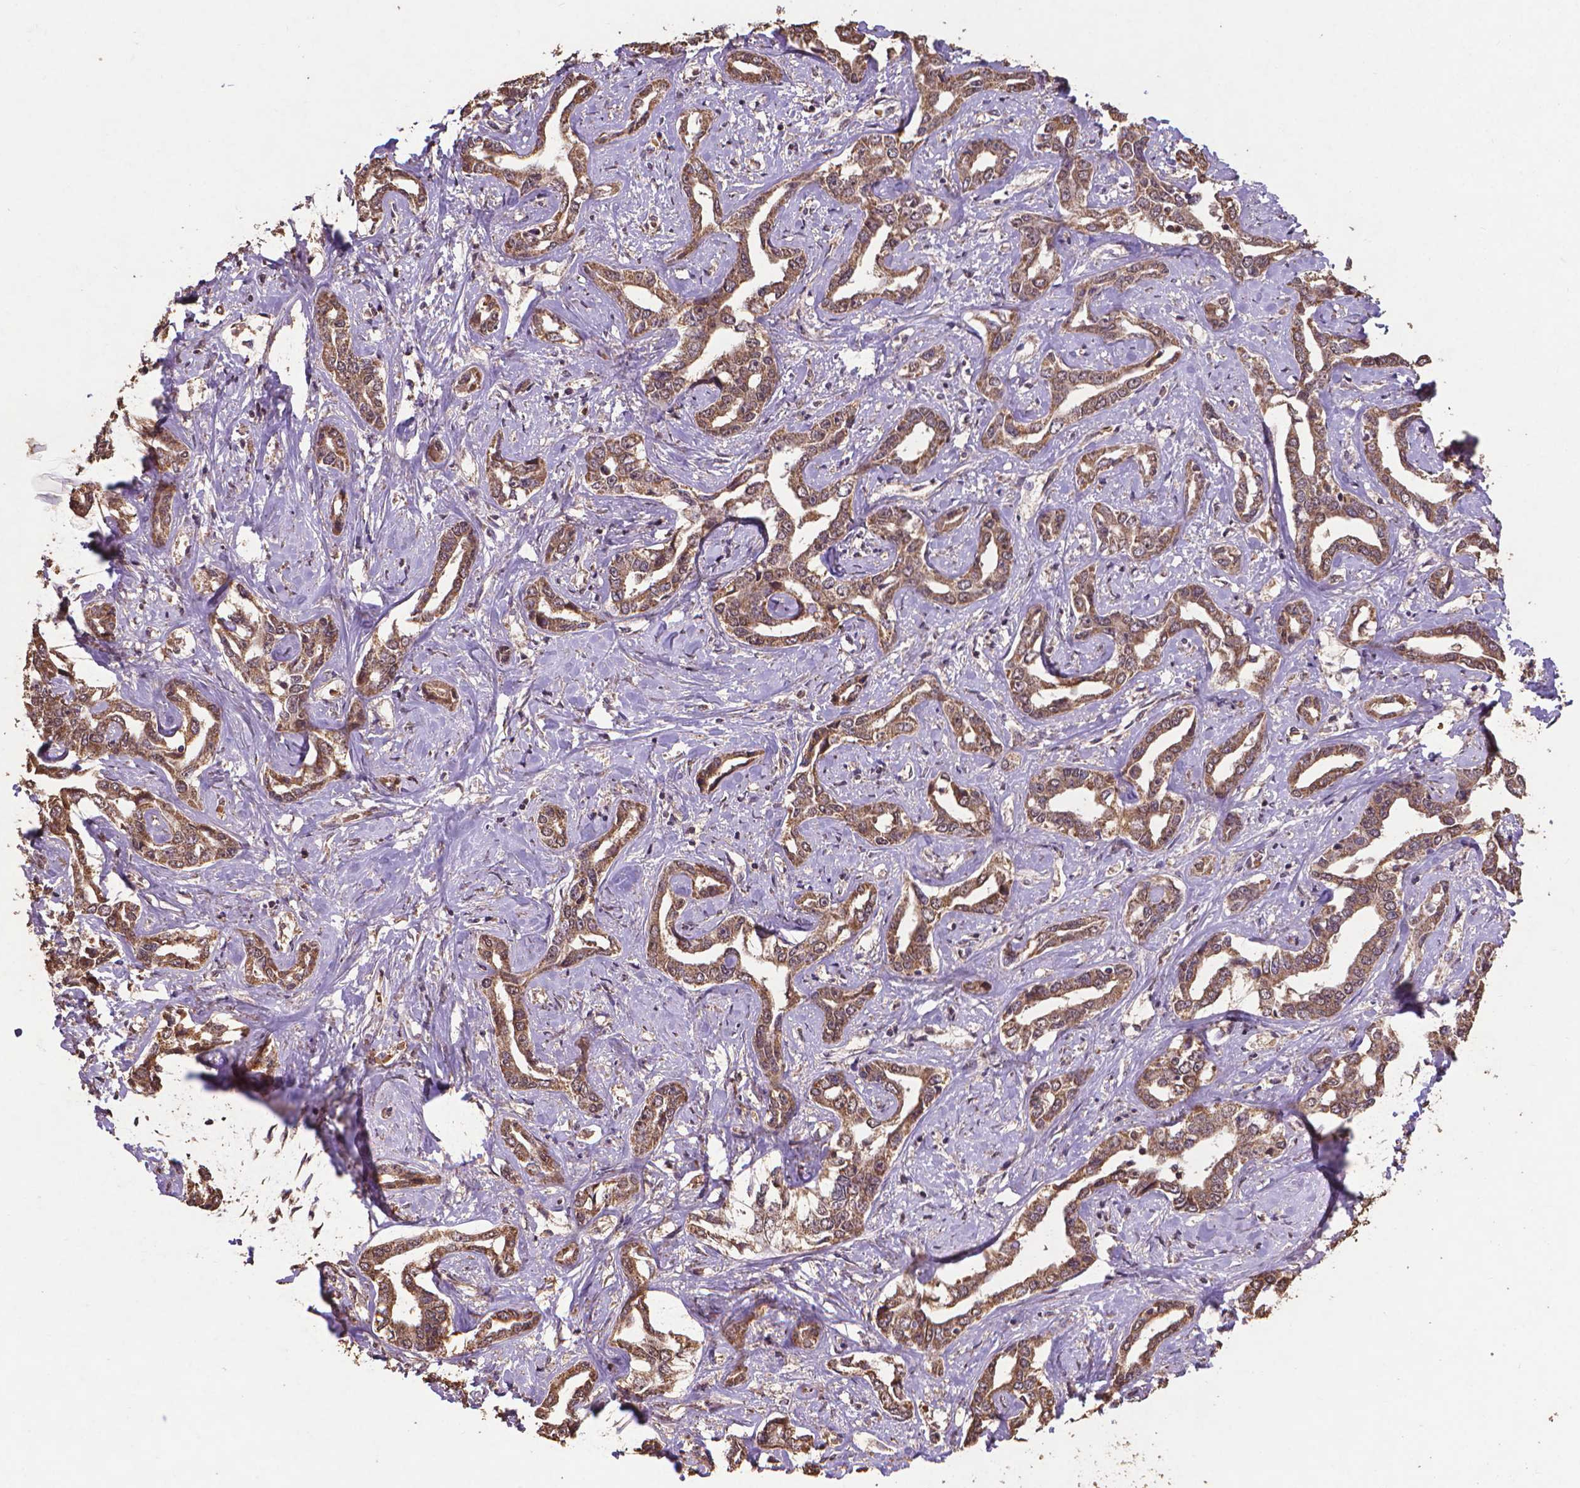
{"staining": {"intensity": "moderate", "quantity": ">75%", "location": "cytoplasmic/membranous"}, "tissue": "liver cancer", "cell_type": "Tumor cells", "image_type": "cancer", "snomed": [{"axis": "morphology", "description": "Cholangiocarcinoma"}, {"axis": "topography", "description": "Liver"}], "caption": "There is medium levels of moderate cytoplasmic/membranous positivity in tumor cells of liver cancer (cholangiocarcinoma), as demonstrated by immunohistochemical staining (brown color).", "gene": "DCAF1", "patient": {"sex": "male", "age": 59}}